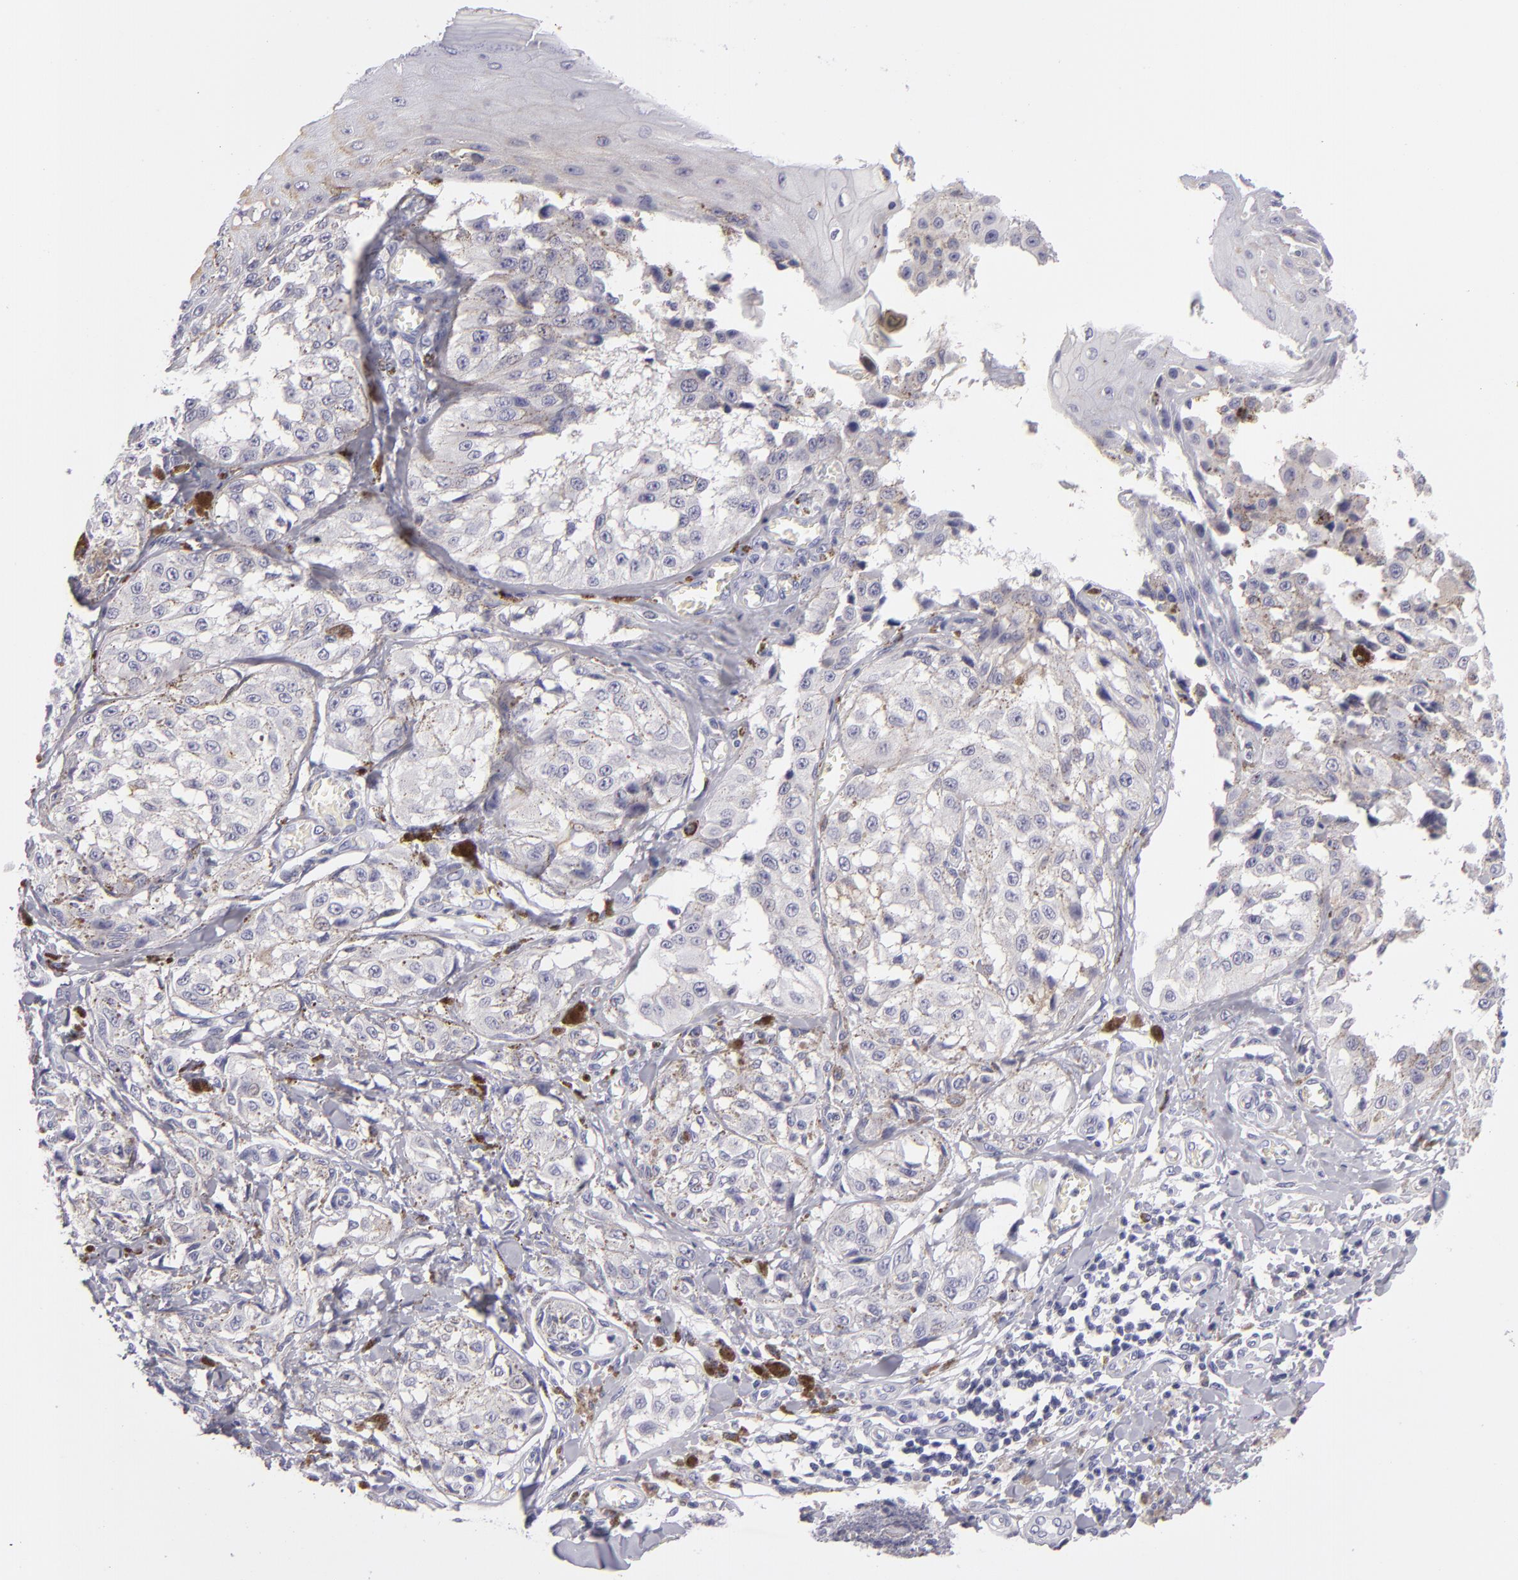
{"staining": {"intensity": "negative", "quantity": "none", "location": "none"}, "tissue": "melanoma", "cell_type": "Tumor cells", "image_type": "cancer", "snomed": [{"axis": "morphology", "description": "Malignant melanoma, NOS"}, {"axis": "topography", "description": "Skin"}], "caption": "The micrograph reveals no staining of tumor cells in melanoma.", "gene": "TNNC1", "patient": {"sex": "female", "age": 82}}